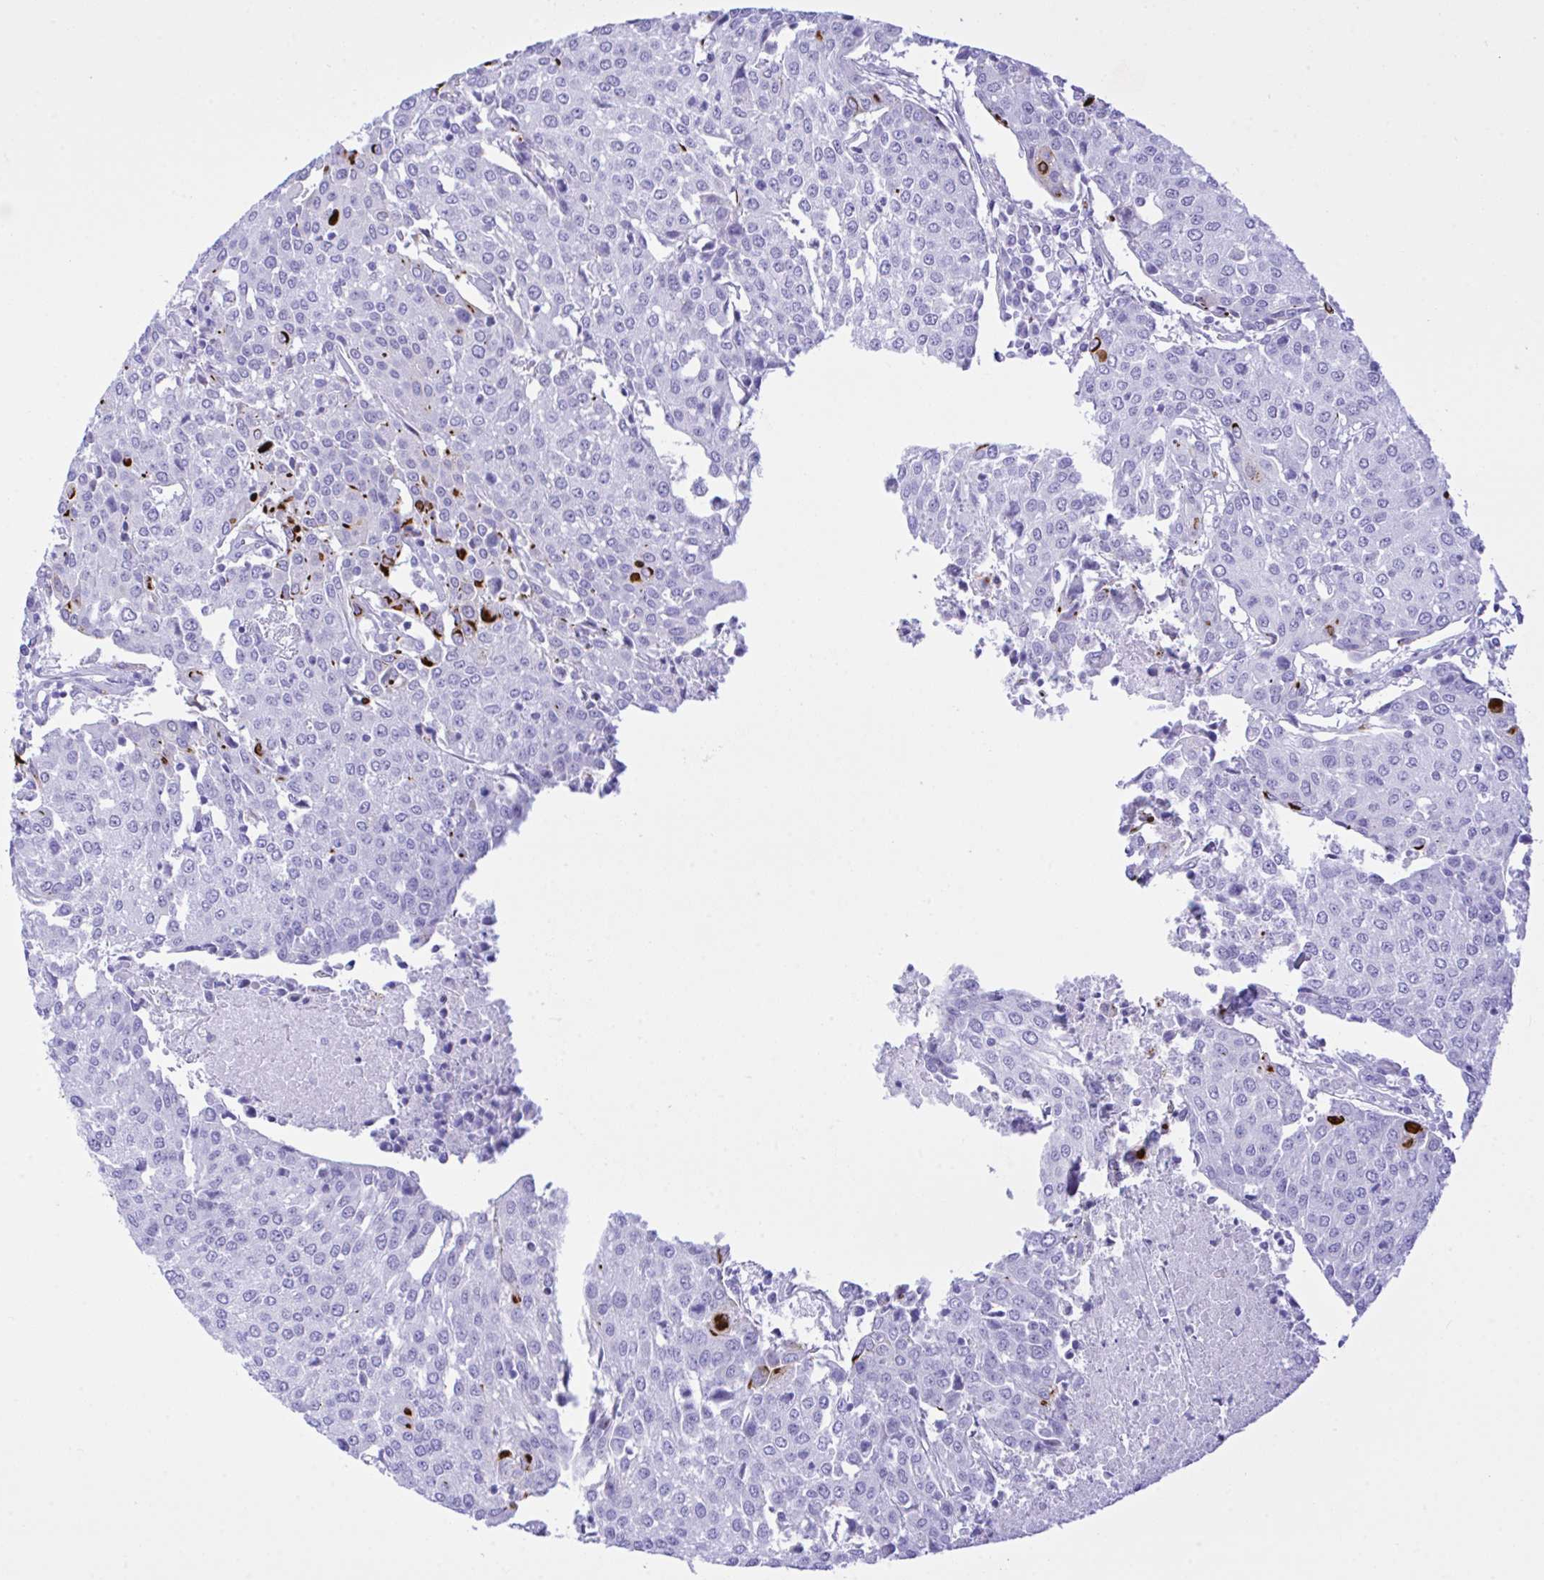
{"staining": {"intensity": "strong", "quantity": "<25%", "location": "cytoplasmic/membranous"}, "tissue": "urothelial cancer", "cell_type": "Tumor cells", "image_type": "cancer", "snomed": [{"axis": "morphology", "description": "Urothelial carcinoma, High grade"}, {"axis": "topography", "description": "Urinary bladder"}], "caption": "IHC histopathology image of human urothelial cancer stained for a protein (brown), which reveals medium levels of strong cytoplasmic/membranous expression in approximately <25% of tumor cells.", "gene": "SELENOV", "patient": {"sex": "female", "age": 85}}